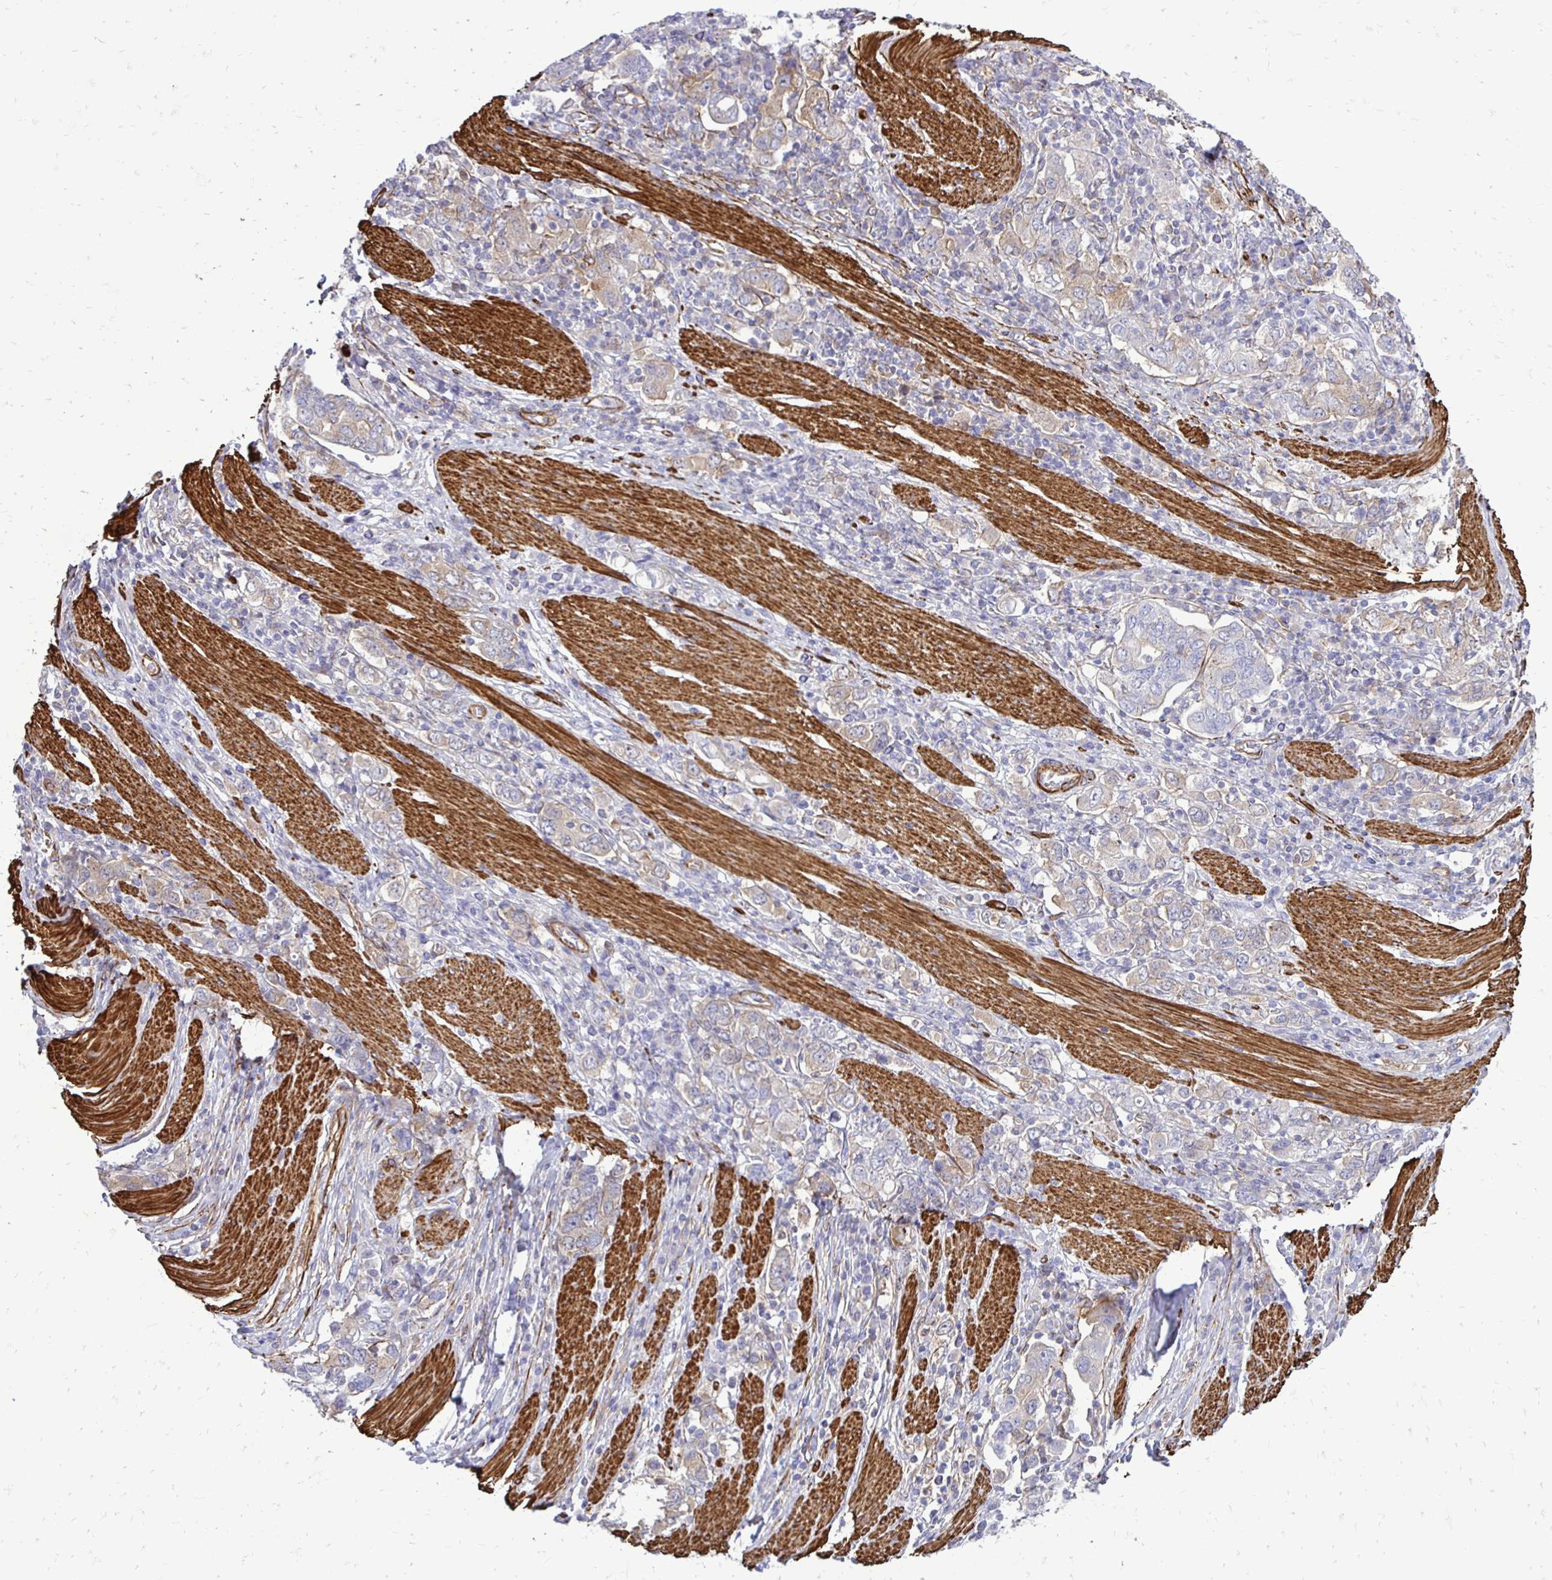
{"staining": {"intensity": "weak", "quantity": ">75%", "location": "cytoplasmic/membranous"}, "tissue": "stomach cancer", "cell_type": "Tumor cells", "image_type": "cancer", "snomed": [{"axis": "morphology", "description": "Adenocarcinoma, NOS"}, {"axis": "topography", "description": "Stomach, upper"}, {"axis": "topography", "description": "Stomach"}], "caption": "Brown immunohistochemical staining in human stomach cancer (adenocarcinoma) exhibits weak cytoplasmic/membranous staining in about >75% of tumor cells. The staining was performed using DAB to visualize the protein expression in brown, while the nuclei were stained in blue with hematoxylin (Magnification: 20x).", "gene": "CTPS1", "patient": {"sex": "male", "age": 62}}